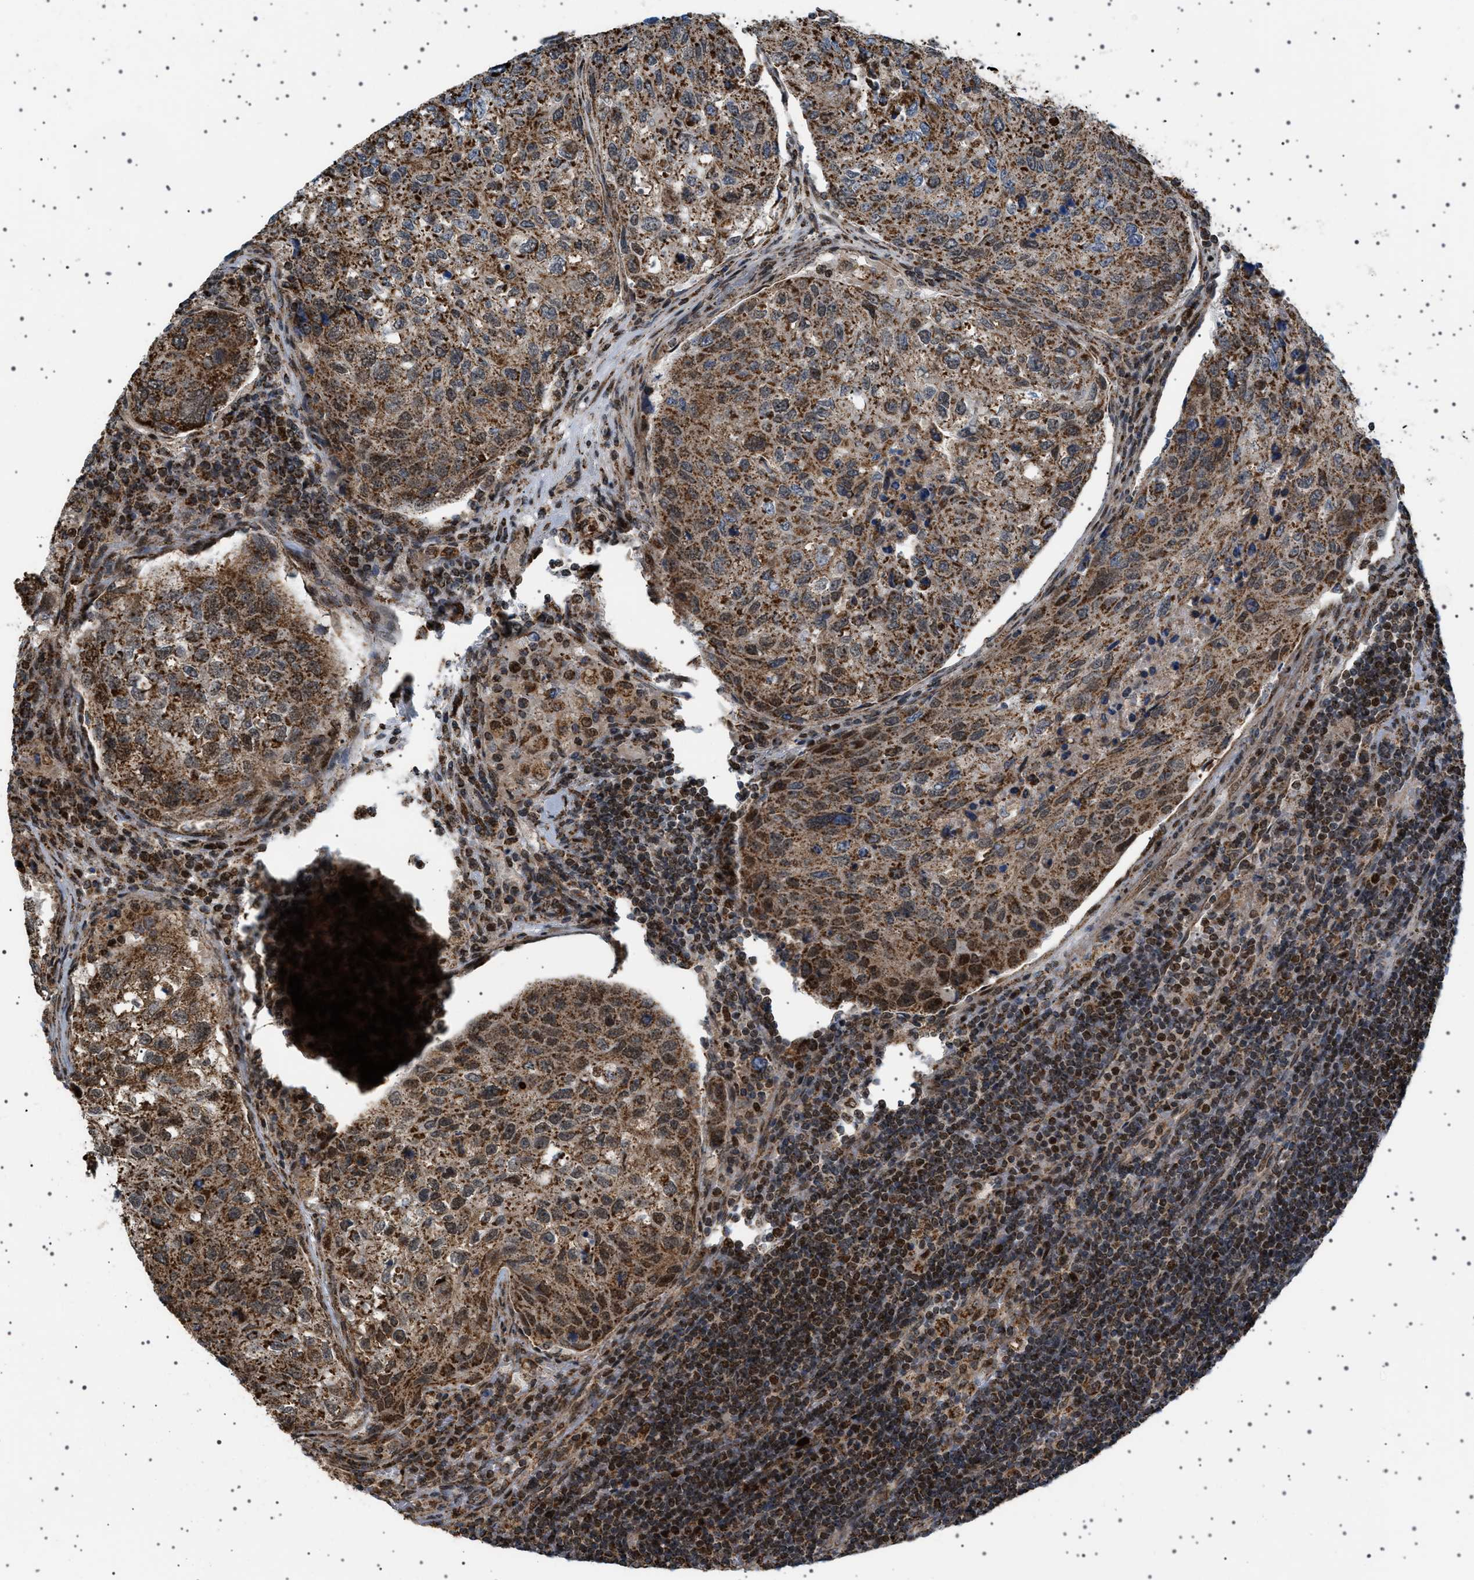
{"staining": {"intensity": "strong", "quantity": ">75%", "location": "cytoplasmic/membranous,nuclear"}, "tissue": "urothelial cancer", "cell_type": "Tumor cells", "image_type": "cancer", "snomed": [{"axis": "morphology", "description": "Urothelial carcinoma, High grade"}, {"axis": "topography", "description": "Lymph node"}, {"axis": "topography", "description": "Urinary bladder"}], "caption": "Strong cytoplasmic/membranous and nuclear expression is appreciated in approximately >75% of tumor cells in high-grade urothelial carcinoma.", "gene": "MELK", "patient": {"sex": "male", "age": 51}}